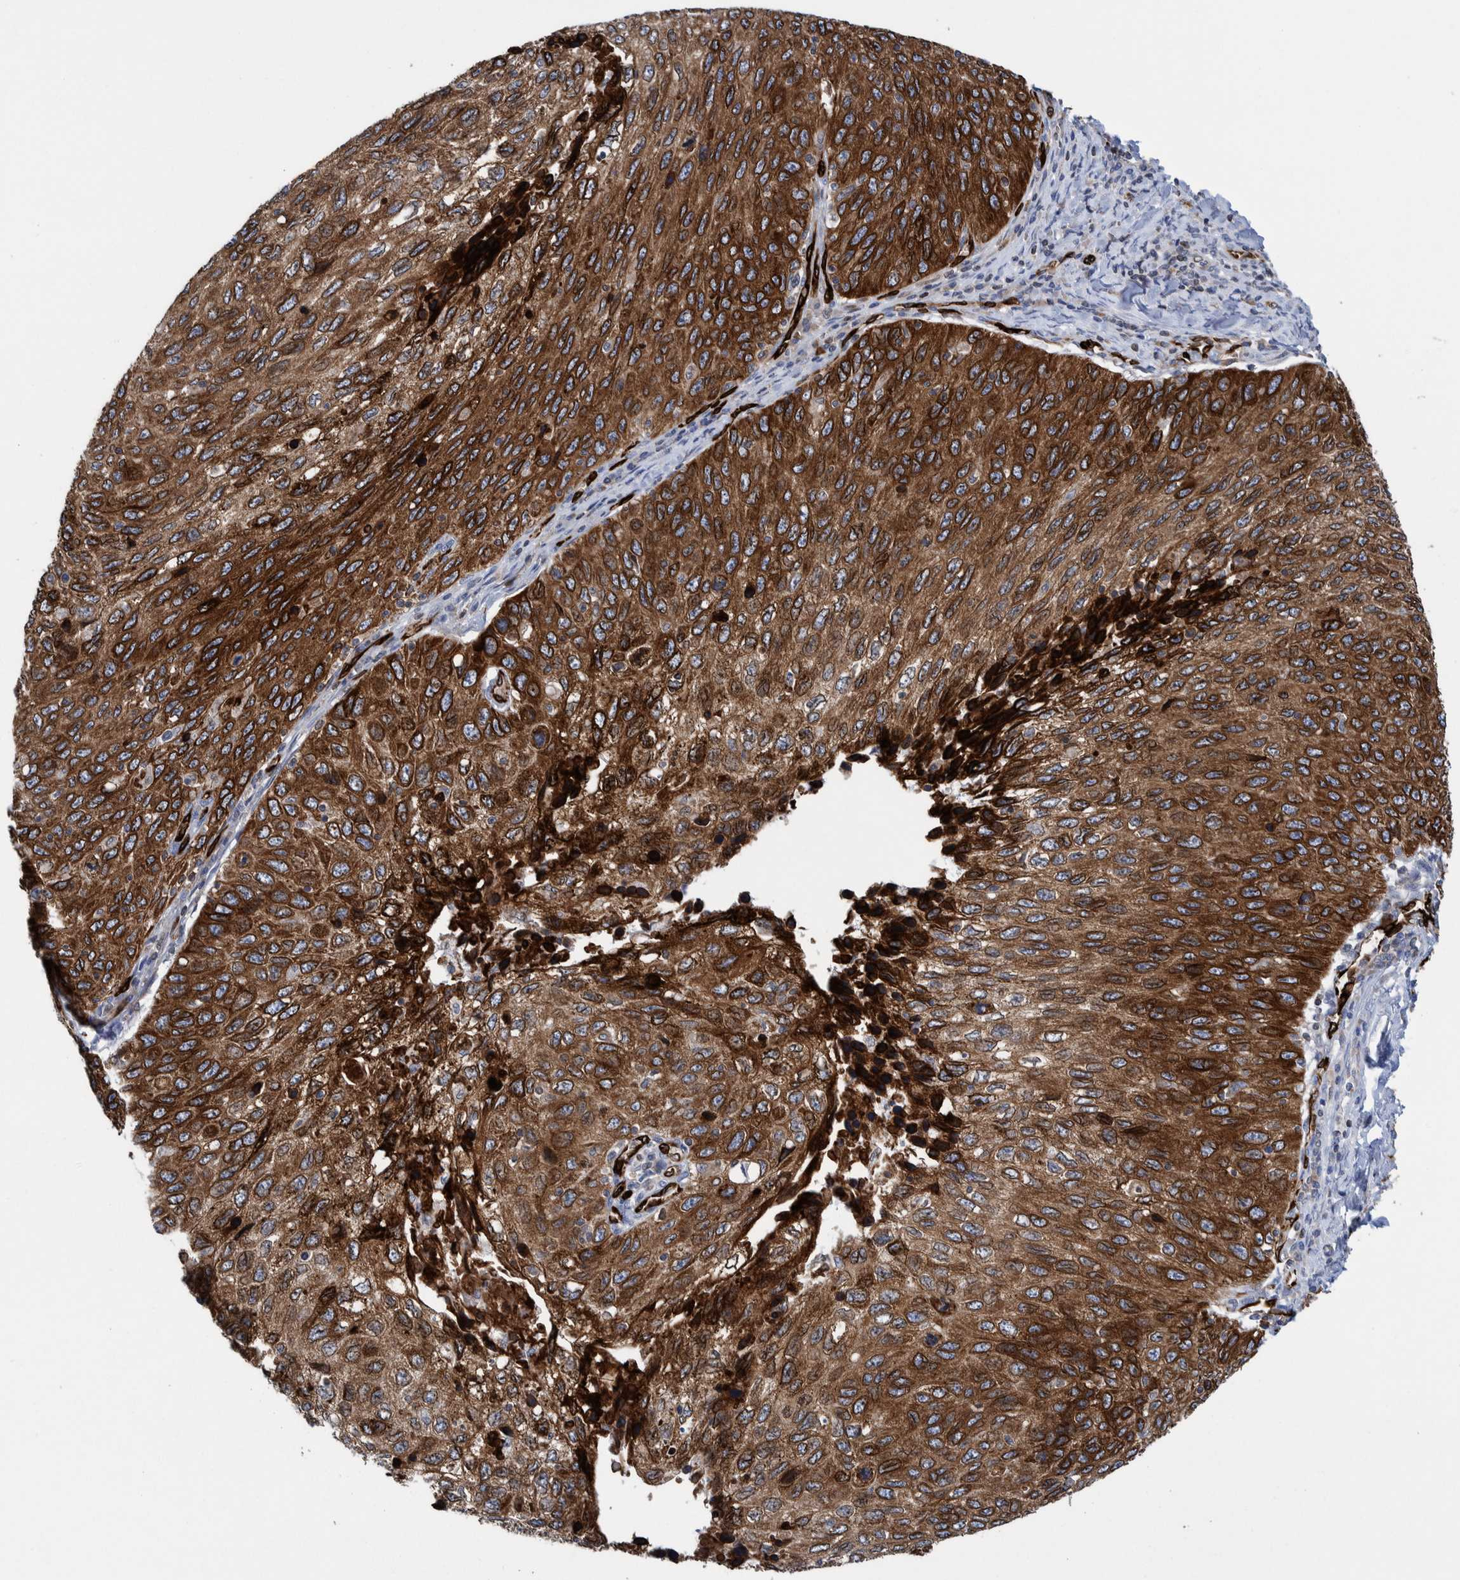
{"staining": {"intensity": "strong", "quantity": ">75%", "location": "cytoplasmic/membranous"}, "tissue": "cervical cancer", "cell_type": "Tumor cells", "image_type": "cancer", "snomed": [{"axis": "morphology", "description": "Squamous cell carcinoma, NOS"}, {"axis": "topography", "description": "Cervix"}], "caption": "A brown stain shows strong cytoplasmic/membranous expression of a protein in human squamous cell carcinoma (cervical) tumor cells.", "gene": "THEM6", "patient": {"sex": "female", "age": 53}}